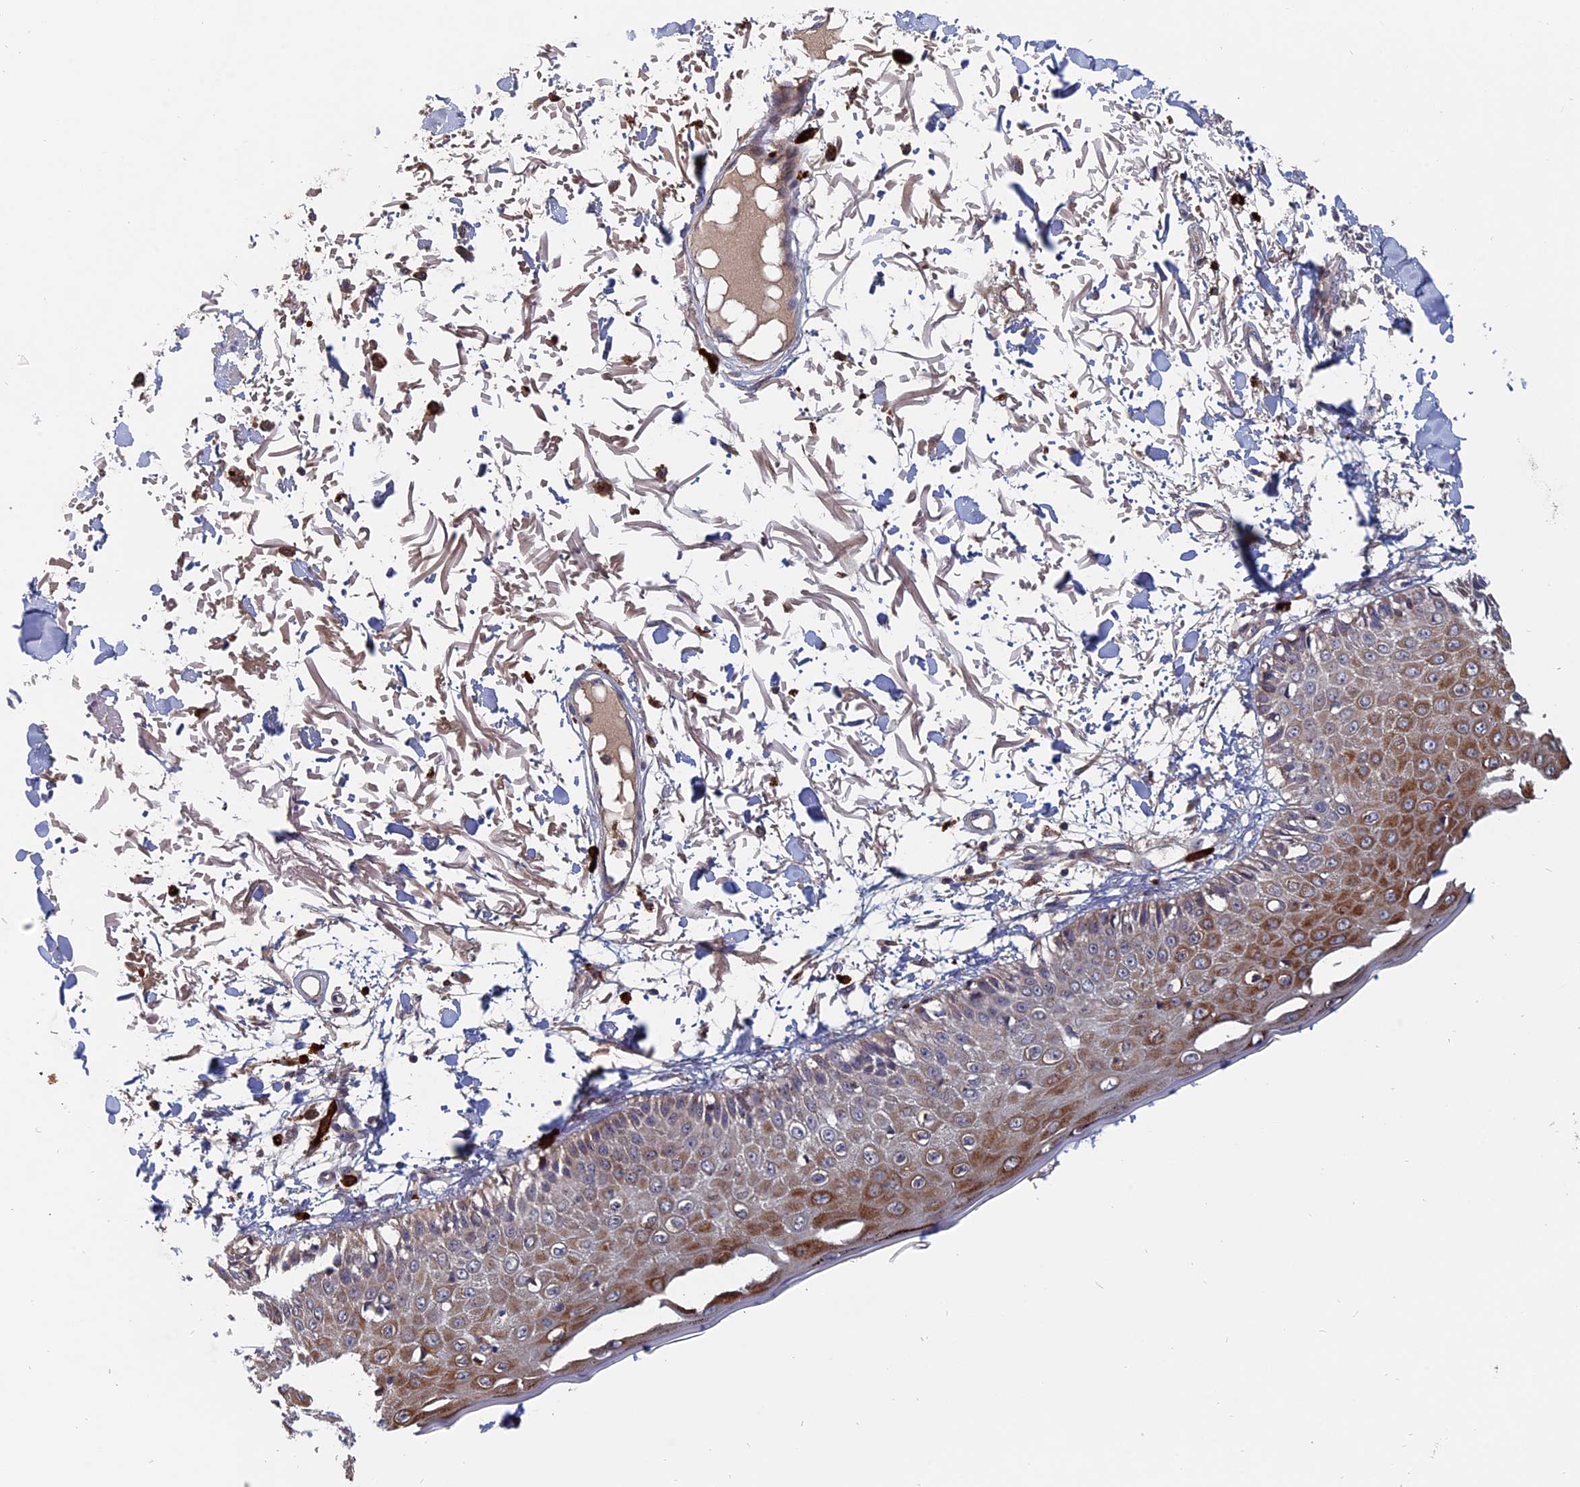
{"staining": {"intensity": "weak", "quantity": "25%-75%", "location": "cytoplasmic/membranous"}, "tissue": "skin", "cell_type": "Fibroblasts", "image_type": "normal", "snomed": [{"axis": "morphology", "description": "Normal tissue, NOS"}, {"axis": "morphology", "description": "Squamous cell carcinoma, NOS"}, {"axis": "topography", "description": "Skin"}, {"axis": "topography", "description": "Peripheral nerve tissue"}], "caption": "An immunohistochemistry histopathology image of benign tissue is shown. Protein staining in brown shows weak cytoplasmic/membranous positivity in skin within fibroblasts.", "gene": "TRAPPC2L", "patient": {"sex": "male", "age": 83}}